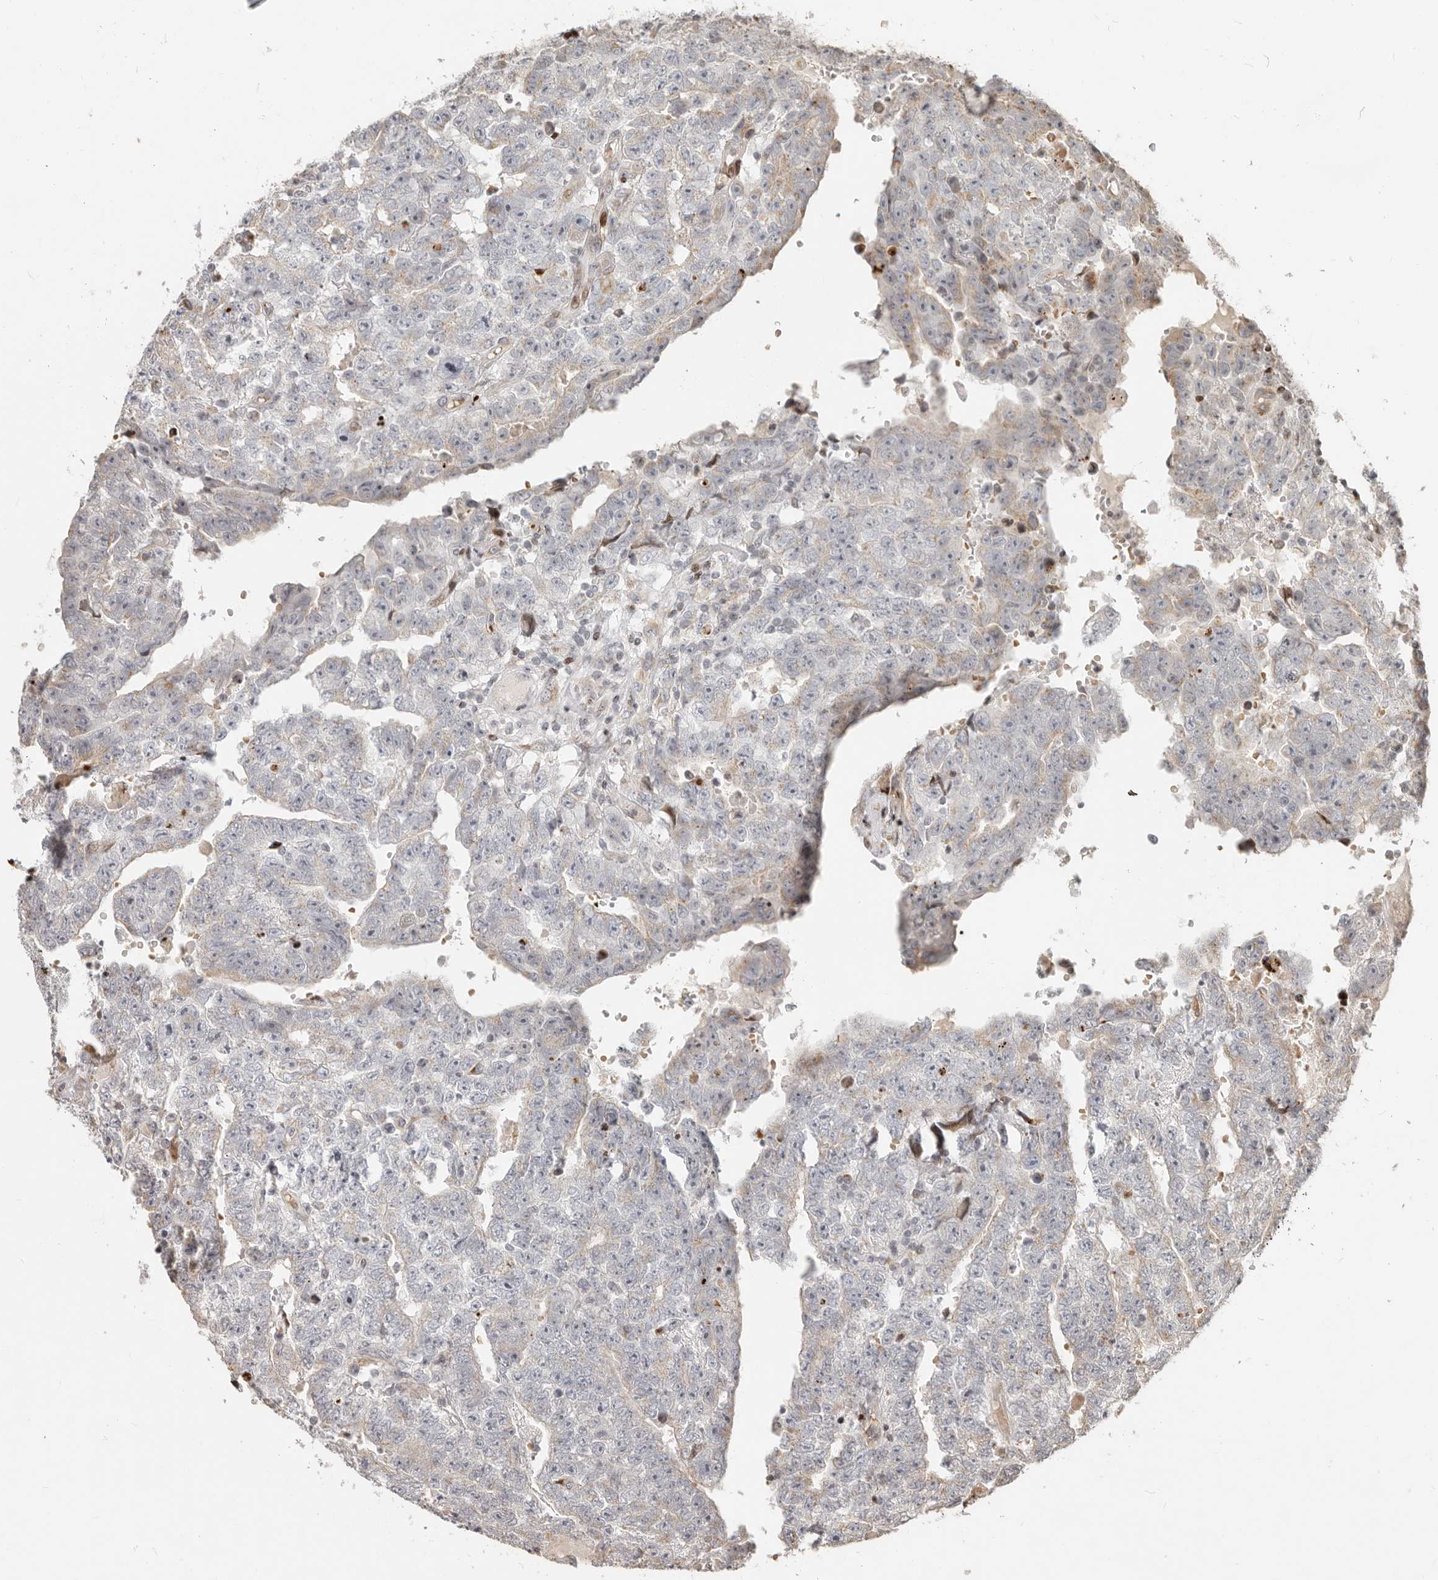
{"staining": {"intensity": "negative", "quantity": "none", "location": "none"}, "tissue": "testis cancer", "cell_type": "Tumor cells", "image_type": "cancer", "snomed": [{"axis": "morphology", "description": "Carcinoma, Embryonal, NOS"}, {"axis": "topography", "description": "Testis"}], "caption": "This is an immunohistochemistry (IHC) photomicrograph of embryonal carcinoma (testis). There is no positivity in tumor cells.", "gene": "TRIM4", "patient": {"sex": "male", "age": 25}}